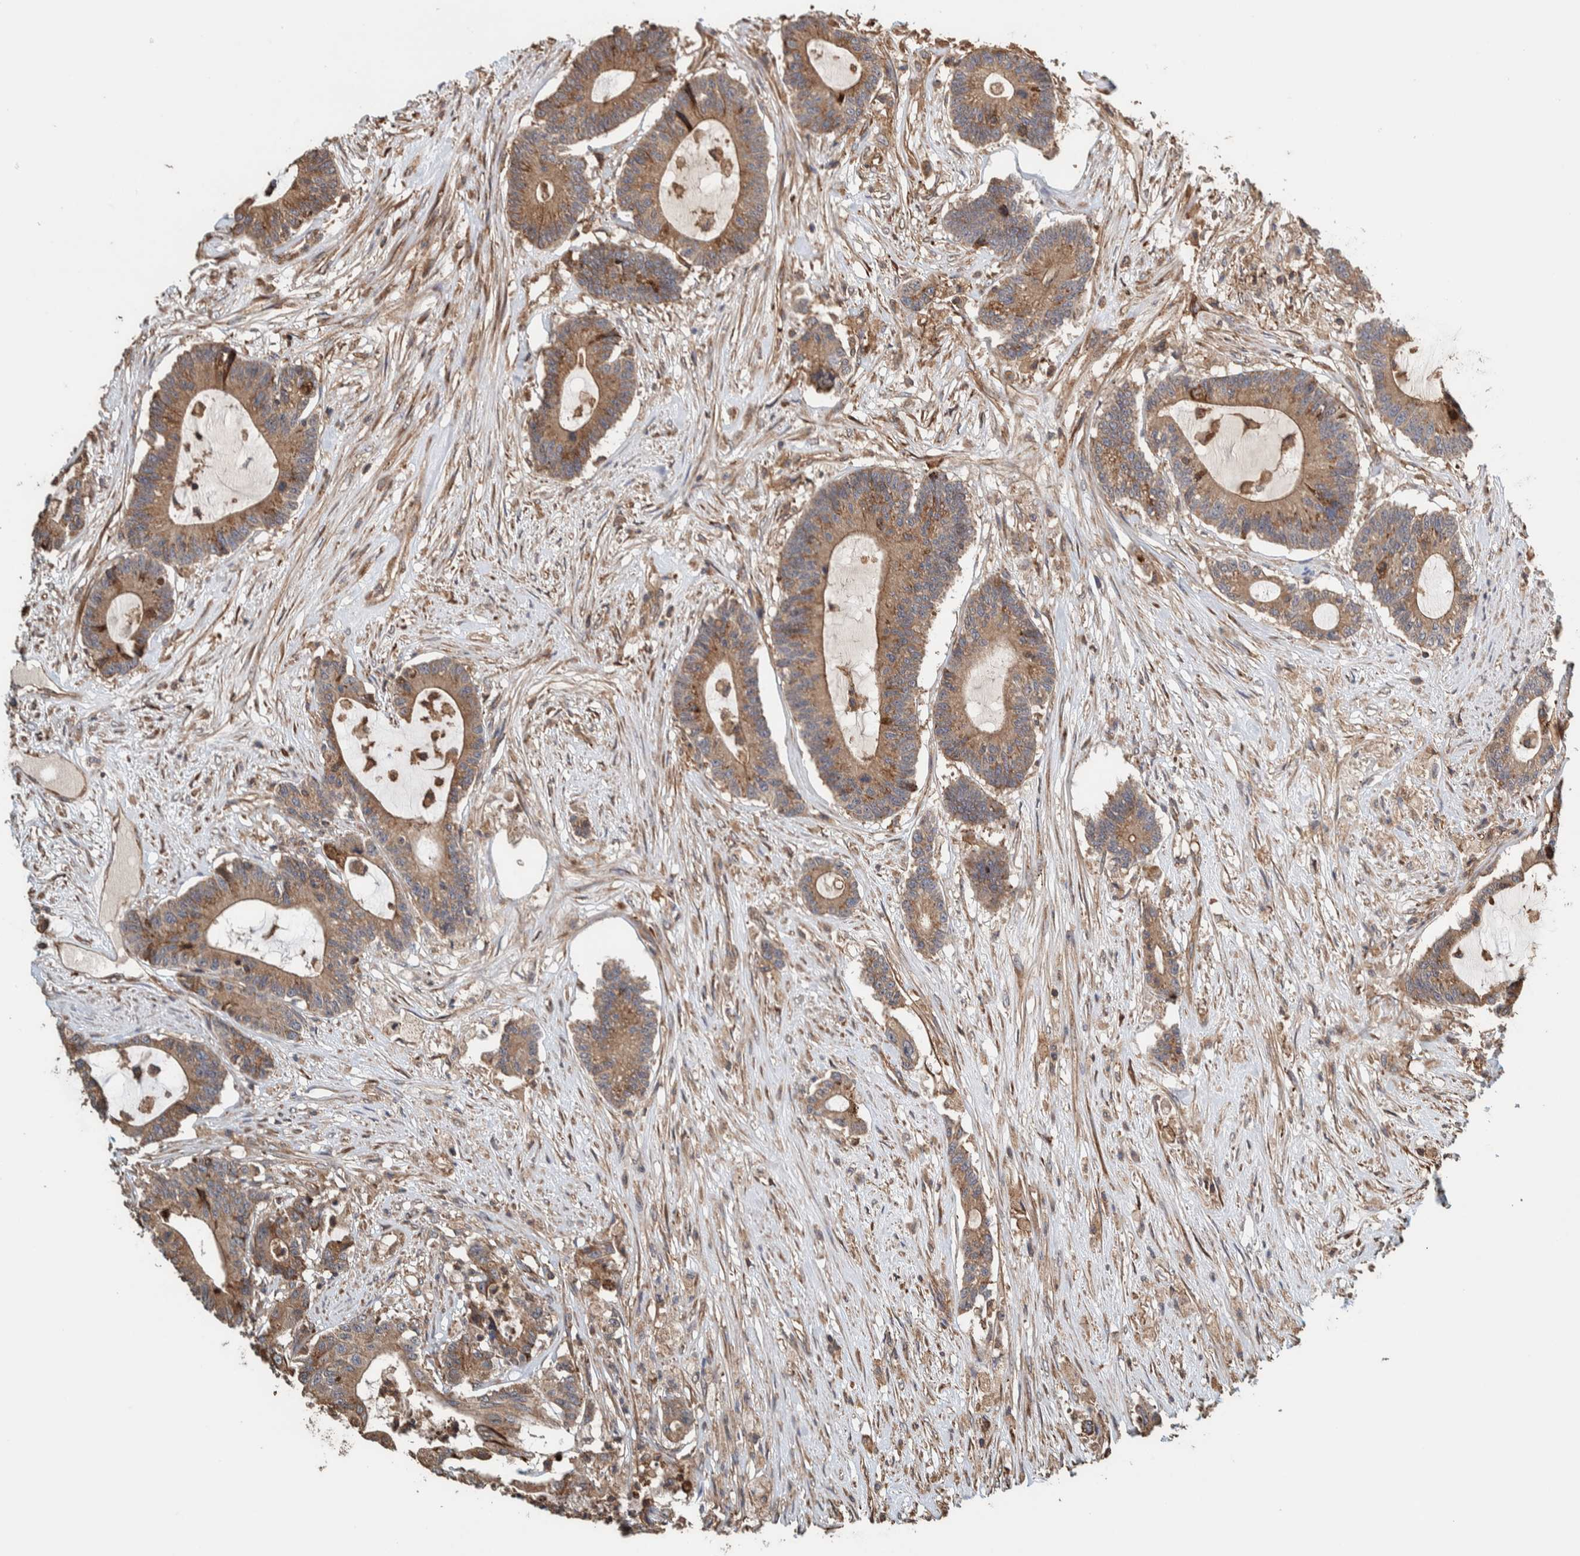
{"staining": {"intensity": "moderate", "quantity": ">75%", "location": "cytoplasmic/membranous"}, "tissue": "colorectal cancer", "cell_type": "Tumor cells", "image_type": "cancer", "snomed": [{"axis": "morphology", "description": "Adenocarcinoma, NOS"}, {"axis": "topography", "description": "Colon"}], "caption": "Approximately >75% of tumor cells in adenocarcinoma (colorectal) show moderate cytoplasmic/membranous protein positivity as visualized by brown immunohistochemical staining.", "gene": "PLA2G3", "patient": {"sex": "female", "age": 84}}